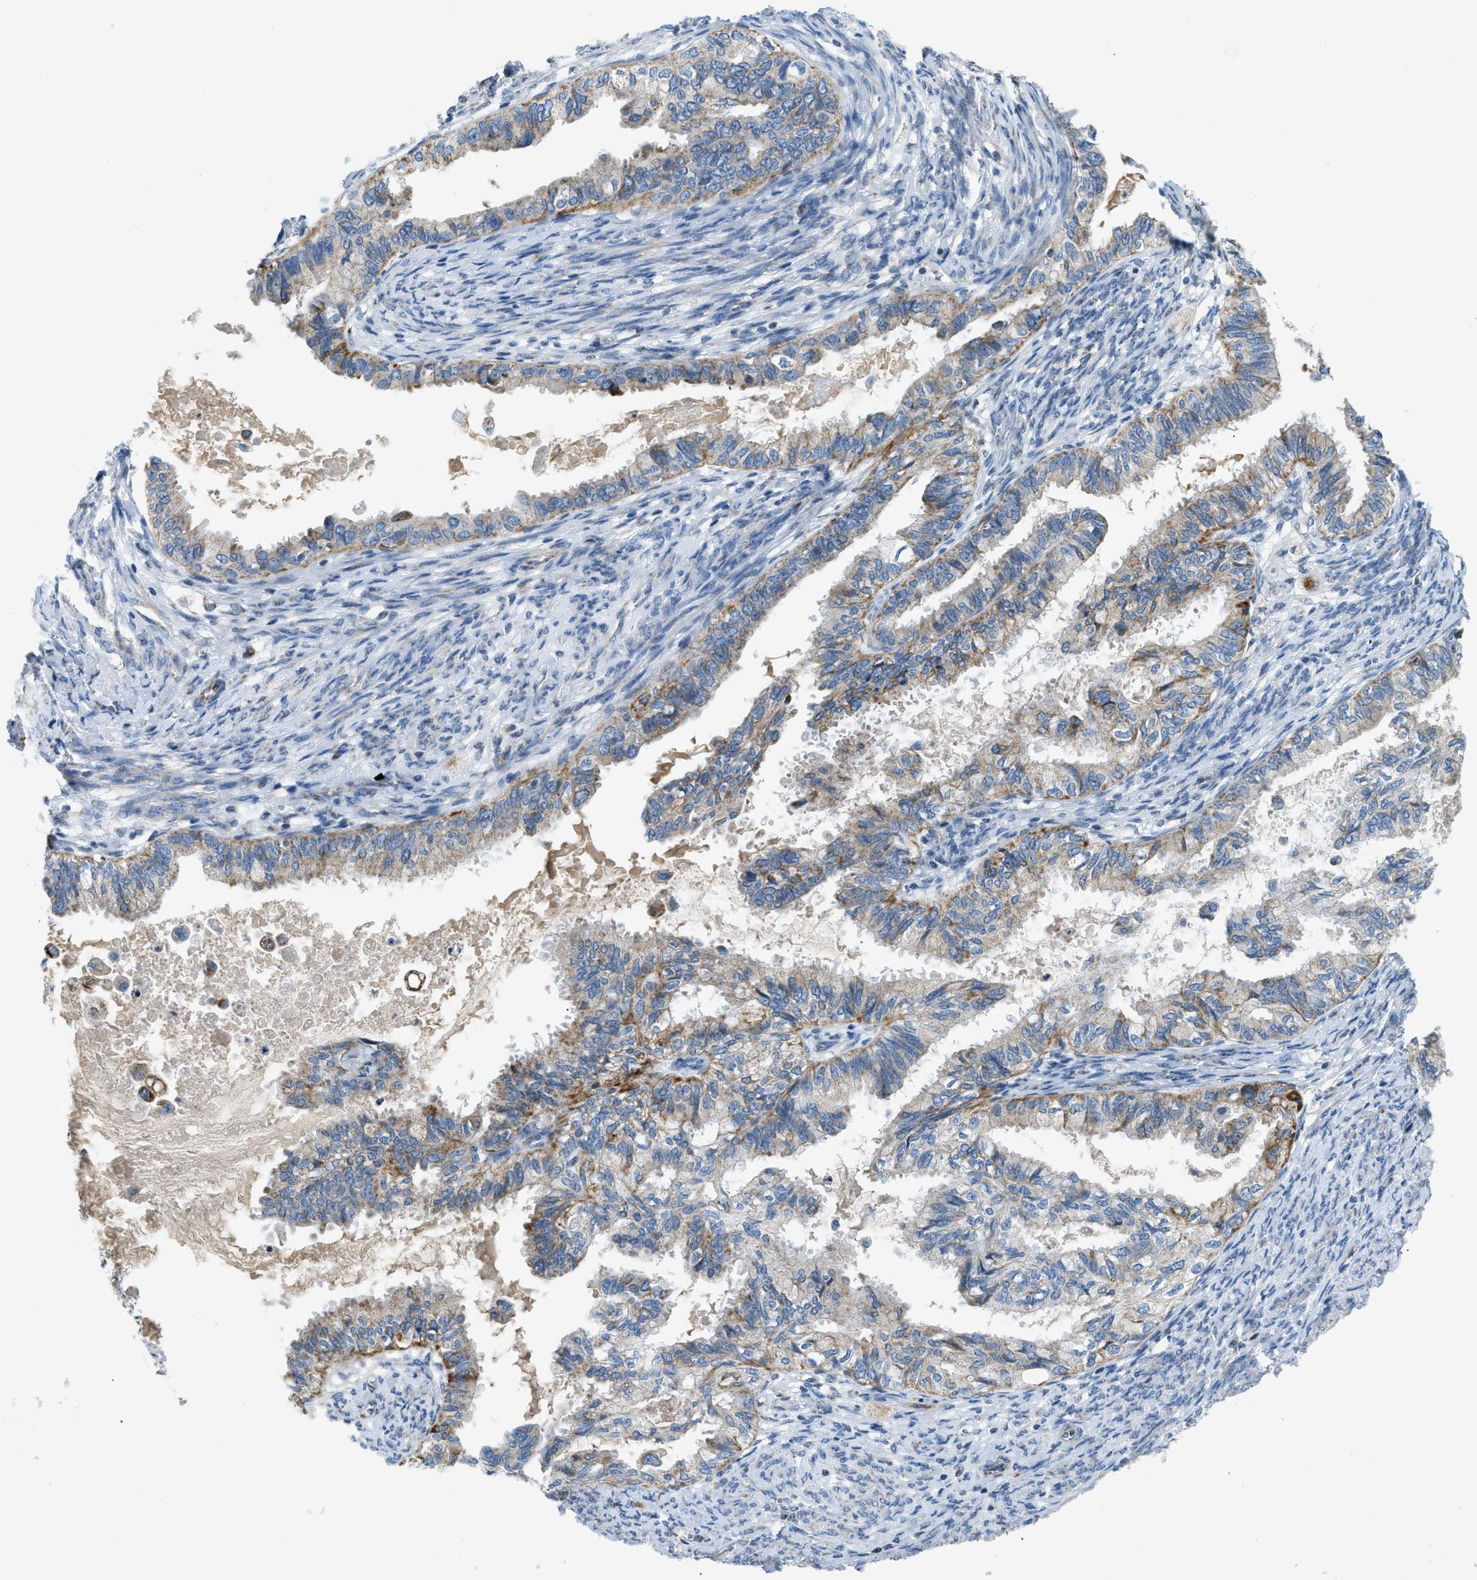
{"staining": {"intensity": "moderate", "quantity": "25%-75%", "location": "cytoplasmic/membranous"}, "tissue": "cervical cancer", "cell_type": "Tumor cells", "image_type": "cancer", "snomed": [{"axis": "morphology", "description": "Normal tissue, NOS"}, {"axis": "morphology", "description": "Adenocarcinoma, NOS"}, {"axis": "topography", "description": "Cervix"}, {"axis": "topography", "description": "Endometrium"}], "caption": "A histopathology image showing moderate cytoplasmic/membranous expression in approximately 25%-75% of tumor cells in cervical cancer (adenocarcinoma), as visualized by brown immunohistochemical staining.", "gene": "ACADVL", "patient": {"sex": "female", "age": 86}}